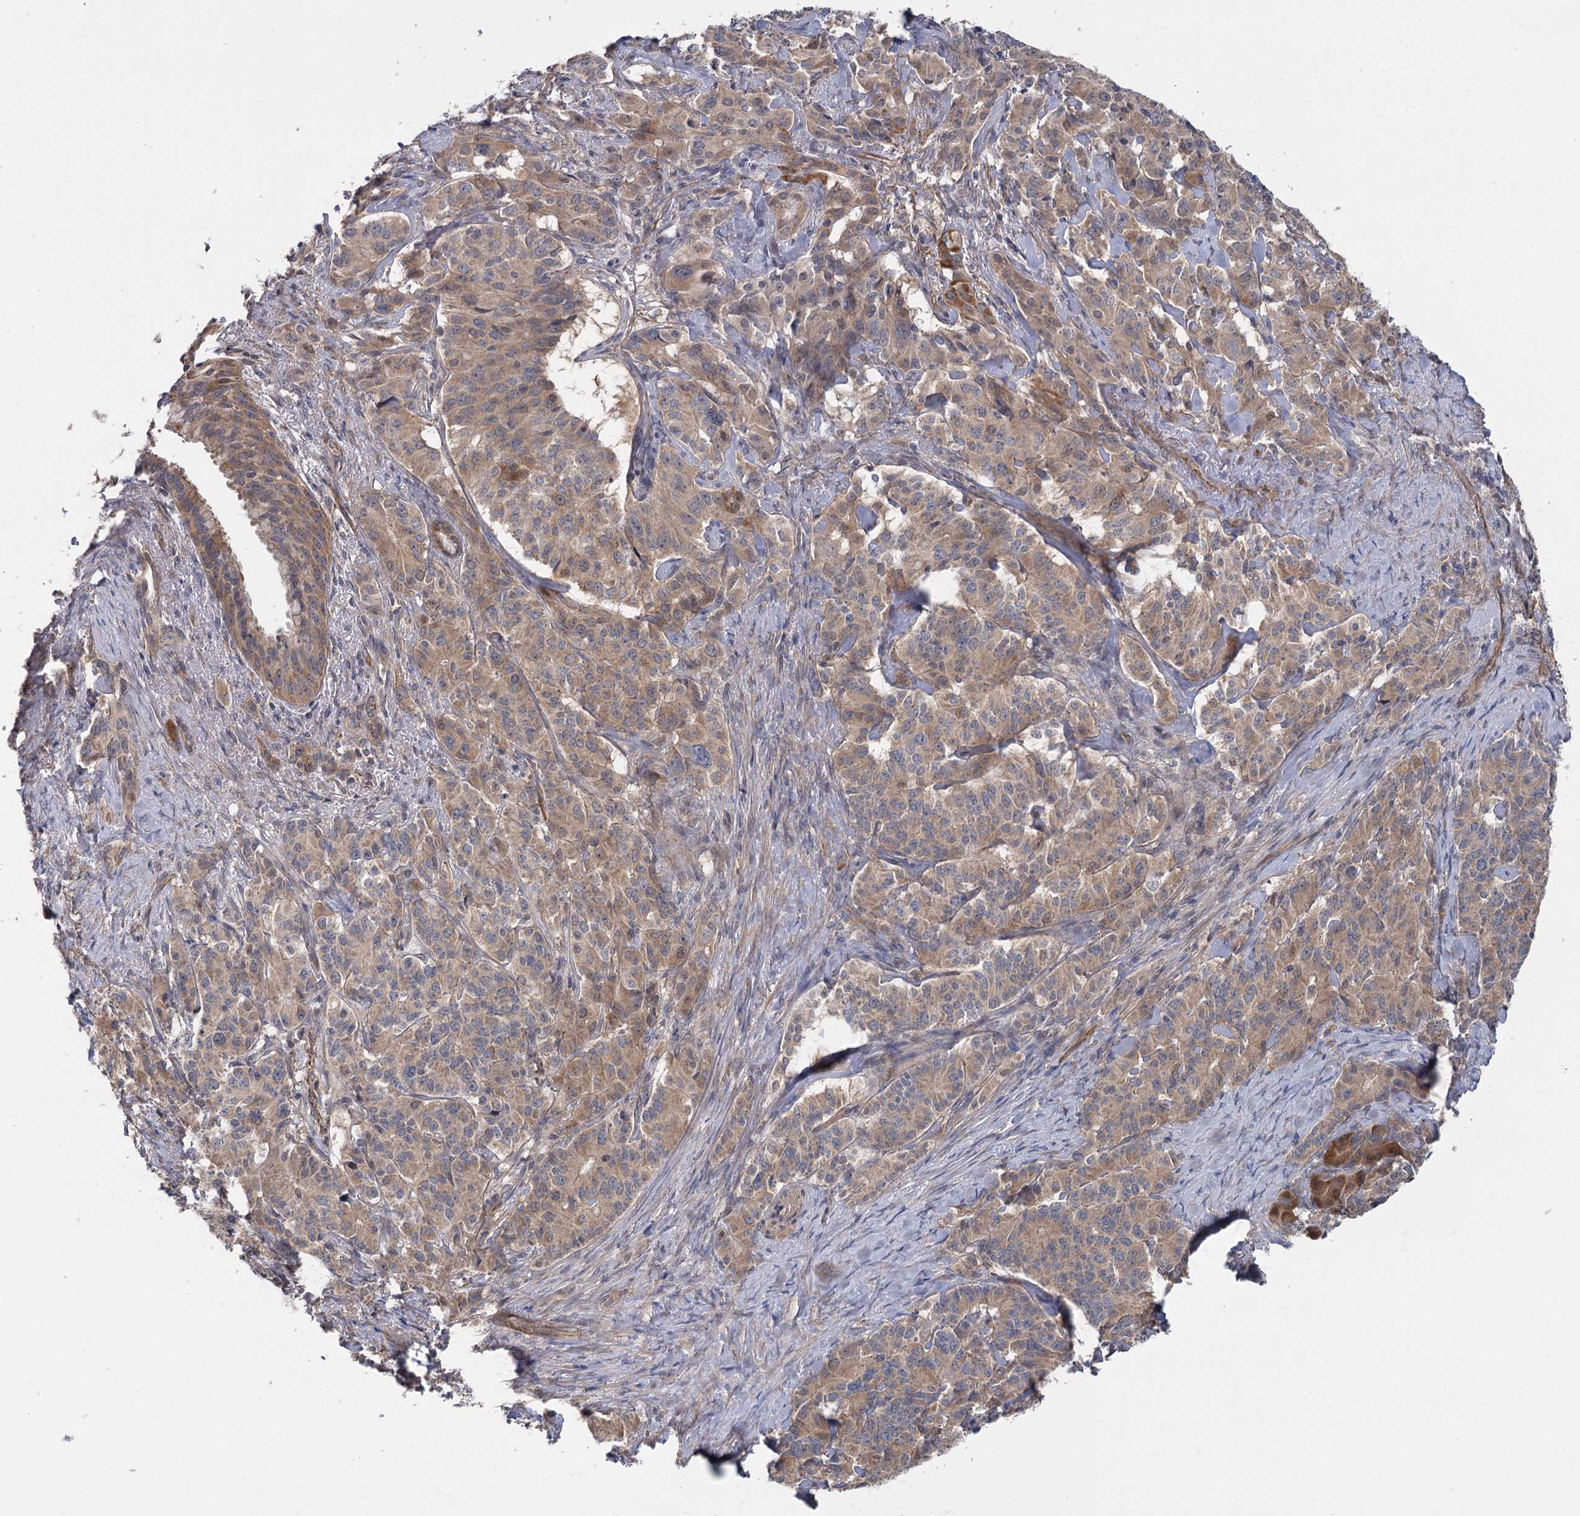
{"staining": {"intensity": "weak", "quantity": ">75%", "location": "cytoplasmic/membranous"}, "tissue": "pancreatic cancer", "cell_type": "Tumor cells", "image_type": "cancer", "snomed": [{"axis": "morphology", "description": "Adenocarcinoma, NOS"}, {"axis": "topography", "description": "Pancreas"}], "caption": "The image demonstrates a brown stain indicating the presence of a protein in the cytoplasmic/membranous of tumor cells in pancreatic cancer (adenocarcinoma).", "gene": "TBC1D9B", "patient": {"sex": "female", "age": 74}}